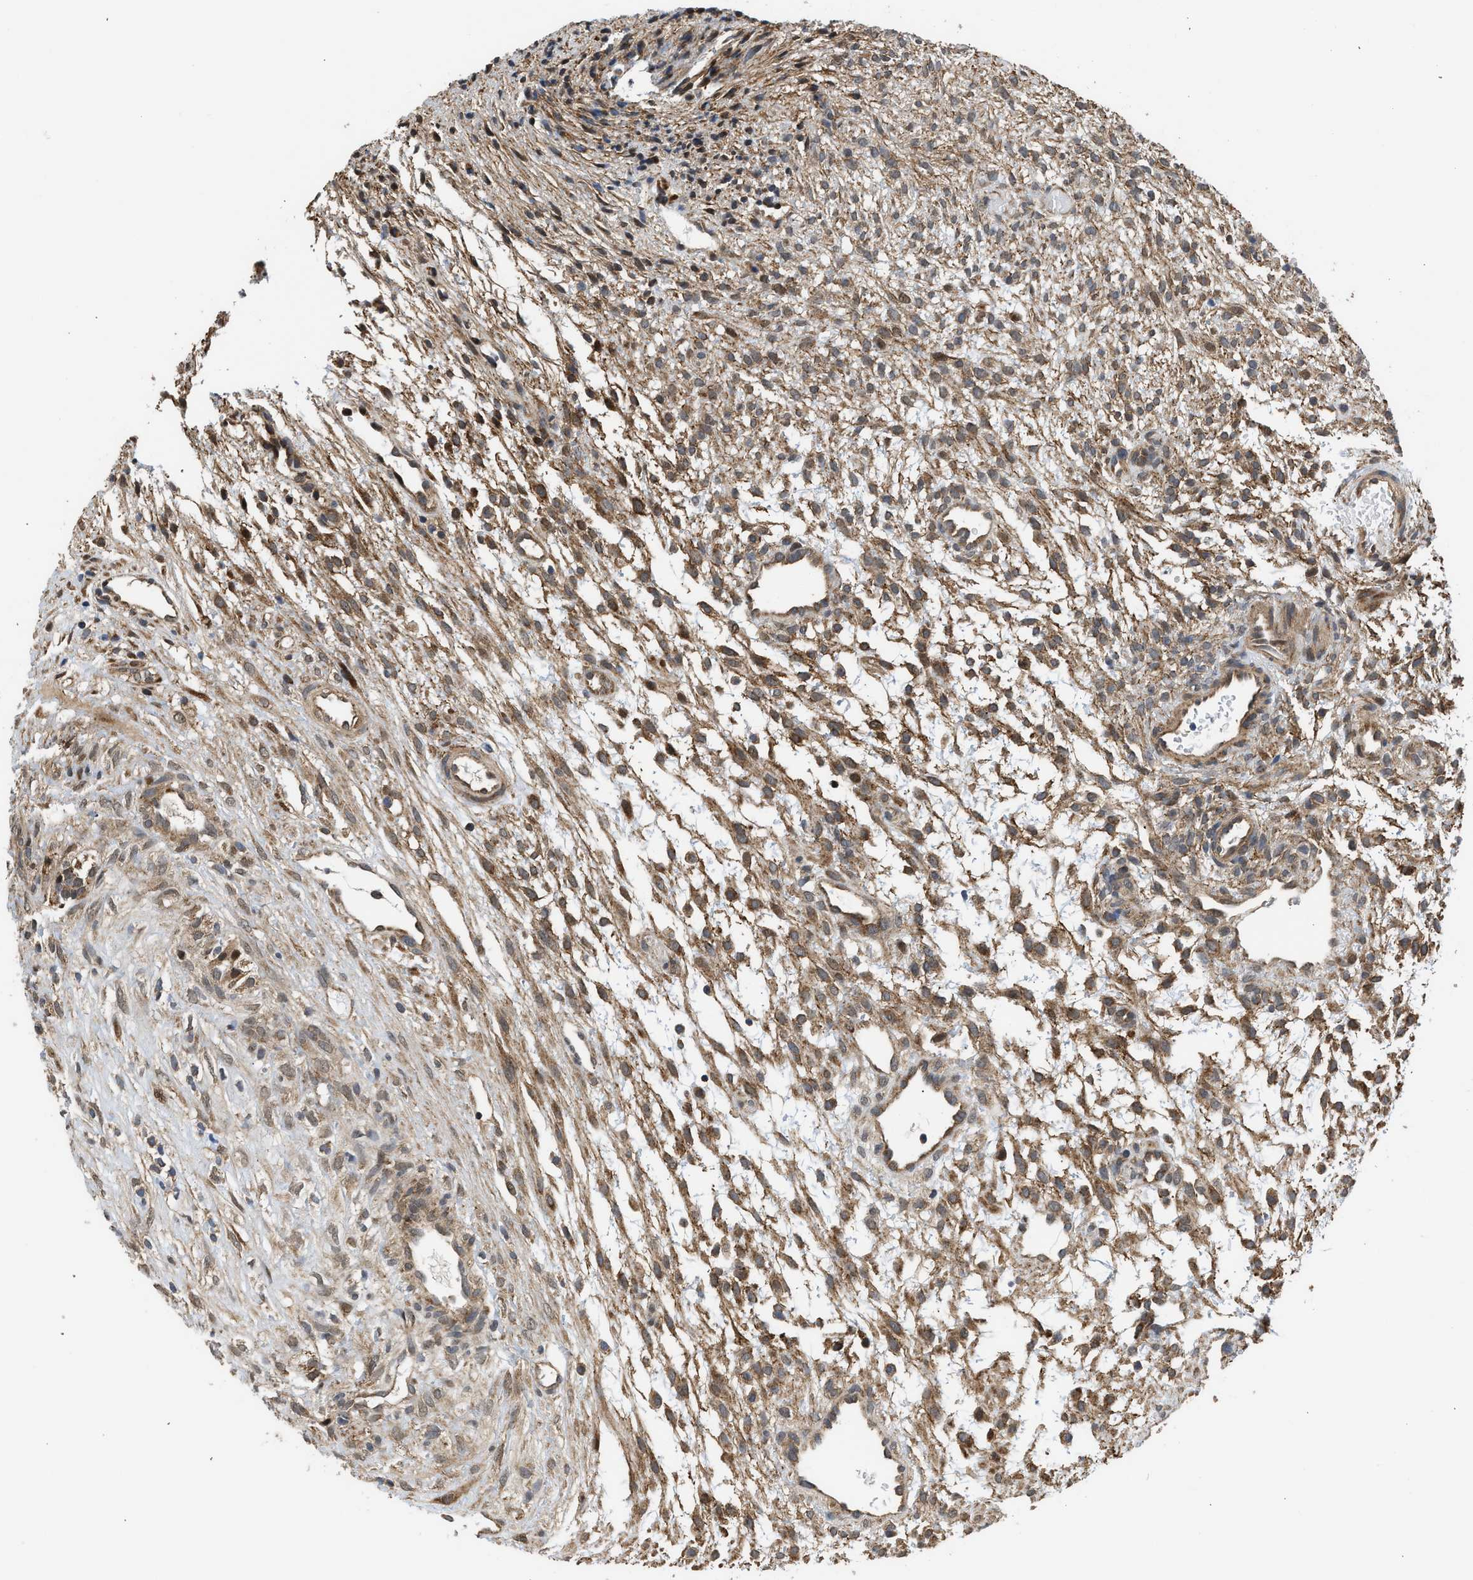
{"staining": {"intensity": "moderate", "quantity": "25%-75%", "location": "cytoplasmic/membranous"}, "tissue": "ovary", "cell_type": "Ovarian stroma cells", "image_type": "normal", "snomed": [{"axis": "morphology", "description": "Normal tissue, NOS"}, {"axis": "morphology", "description": "Cyst, NOS"}, {"axis": "topography", "description": "Ovary"}], "caption": "Immunohistochemistry photomicrograph of unremarkable human ovary stained for a protein (brown), which displays medium levels of moderate cytoplasmic/membranous positivity in approximately 25%-75% of ovarian stroma cells.", "gene": "POLG2", "patient": {"sex": "female", "age": 18}}